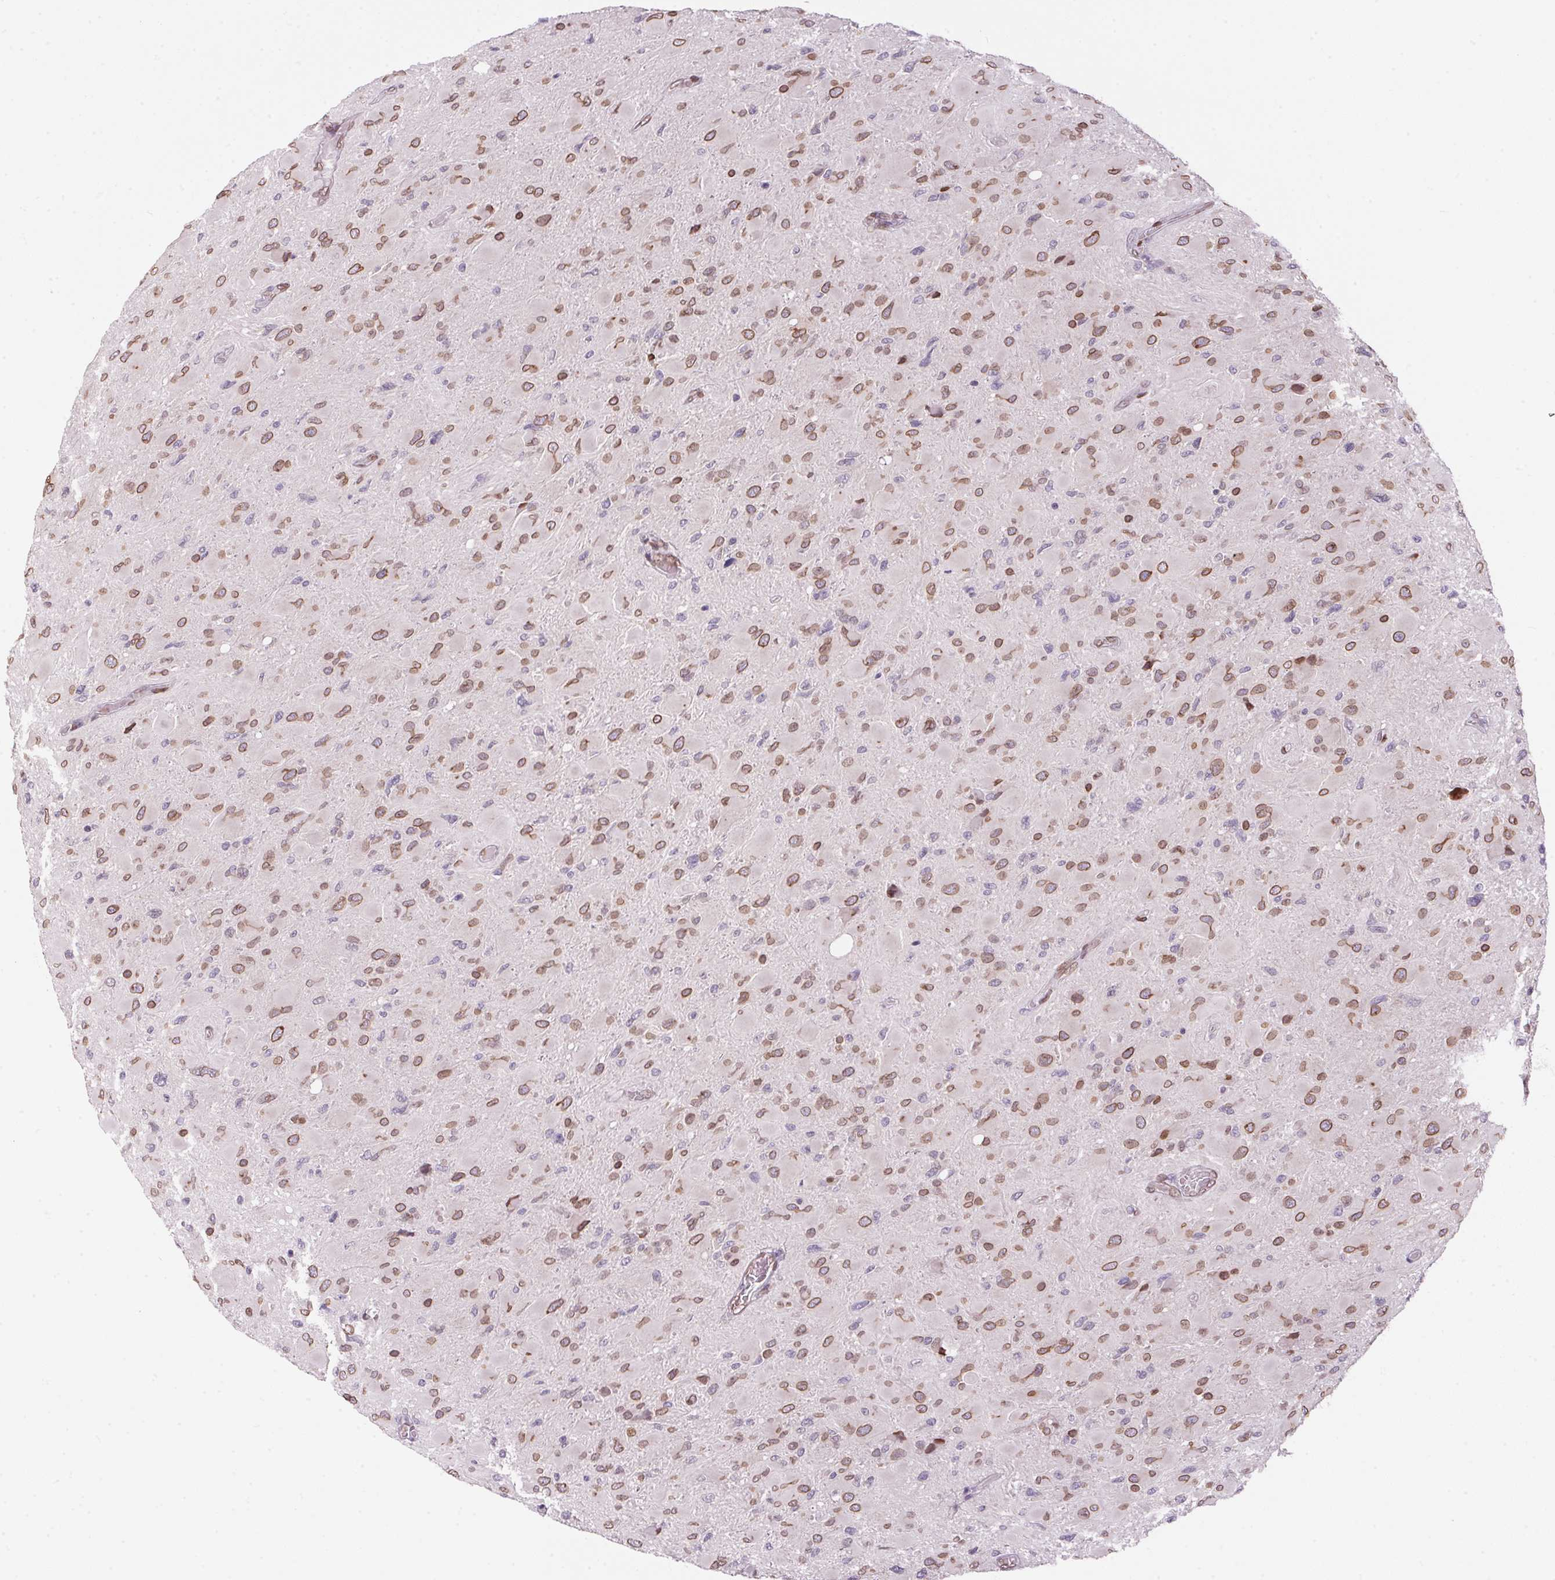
{"staining": {"intensity": "moderate", "quantity": ">75%", "location": "cytoplasmic/membranous,nuclear"}, "tissue": "glioma", "cell_type": "Tumor cells", "image_type": "cancer", "snomed": [{"axis": "morphology", "description": "Glioma, malignant, High grade"}, {"axis": "topography", "description": "Cerebral cortex"}], "caption": "Immunohistochemistry (IHC) staining of malignant glioma (high-grade), which demonstrates medium levels of moderate cytoplasmic/membranous and nuclear staining in approximately >75% of tumor cells indicating moderate cytoplasmic/membranous and nuclear protein expression. The staining was performed using DAB (3,3'-diaminobenzidine) (brown) for protein detection and nuclei were counterstained in hematoxylin (blue).", "gene": "TMEM175", "patient": {"sex": "female", "age": 36}}